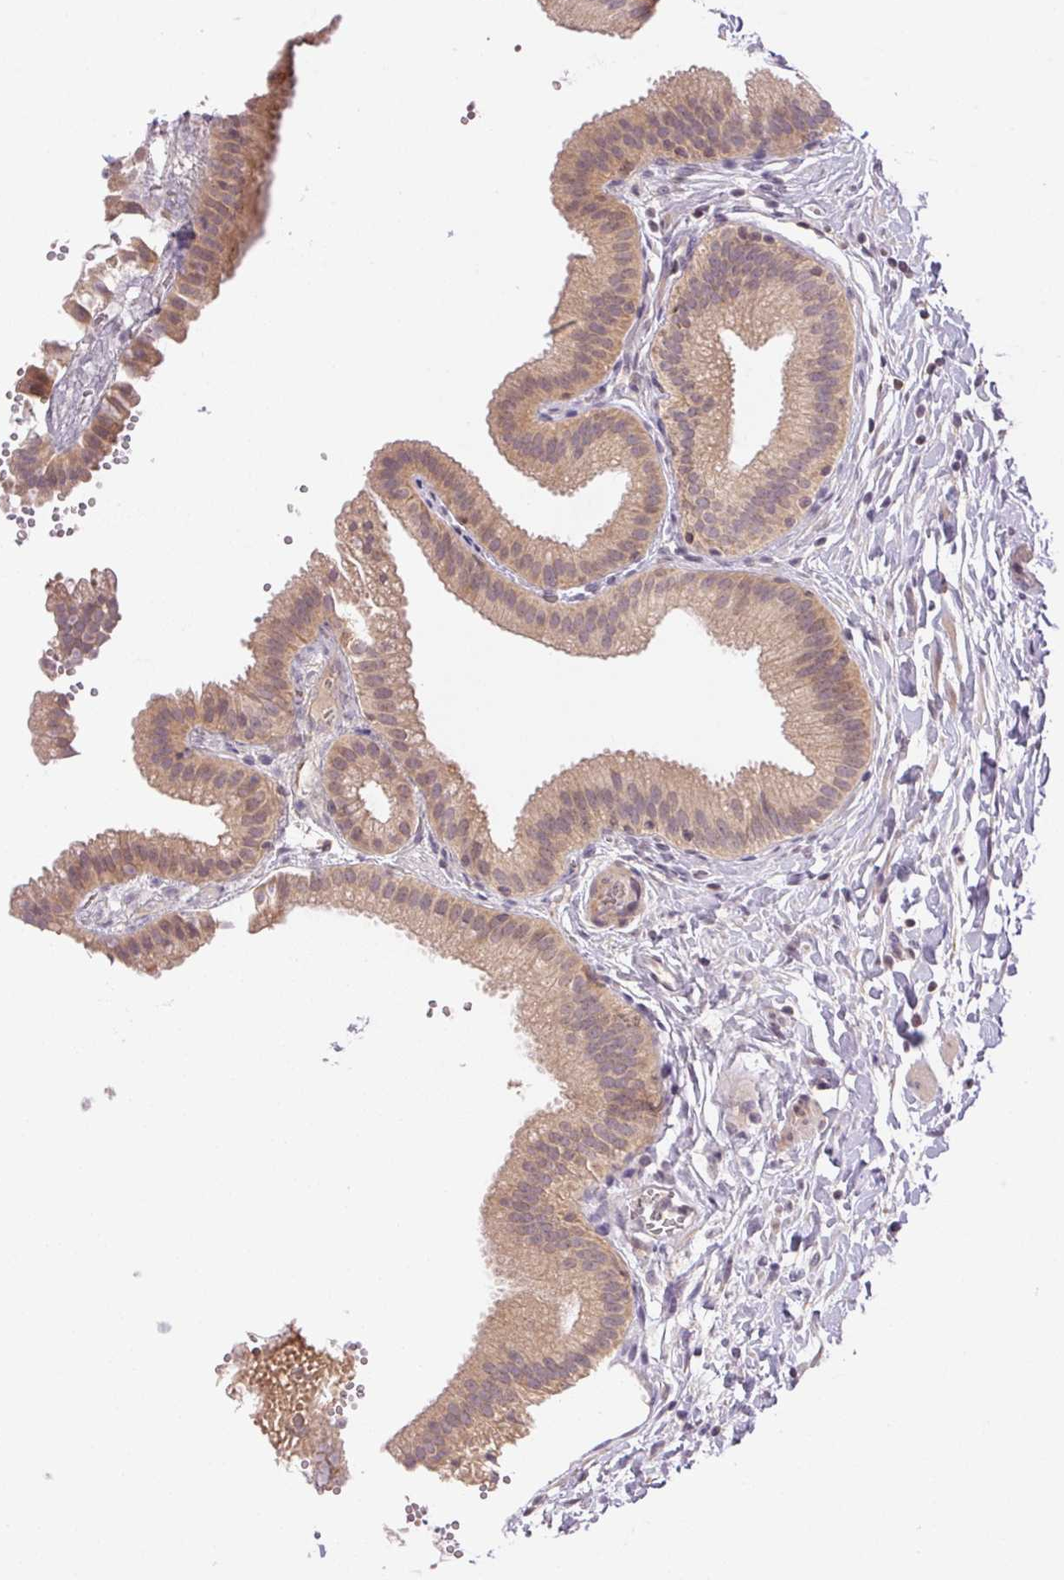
{"staining": {"intensity": "weak", "quantity": ">75%", "location": "cytoplasmic/membranous"}, "tissue": "gallbladder", "cell_type": "Glandular cells", "image_type": "normal", "snomed": [{"axis": "morphology", "description": "Normal tissue, NOS"}, {"axis": "topography", "description": "Gallbladder"}], "caption": "Gallbladder stained with a brown dye shows weak cytoplasmic/membranous positive expression in approximately >75% of glandular cells.", "gene": "BNIP5", "patient": {"sex": "female", "age": 63}}